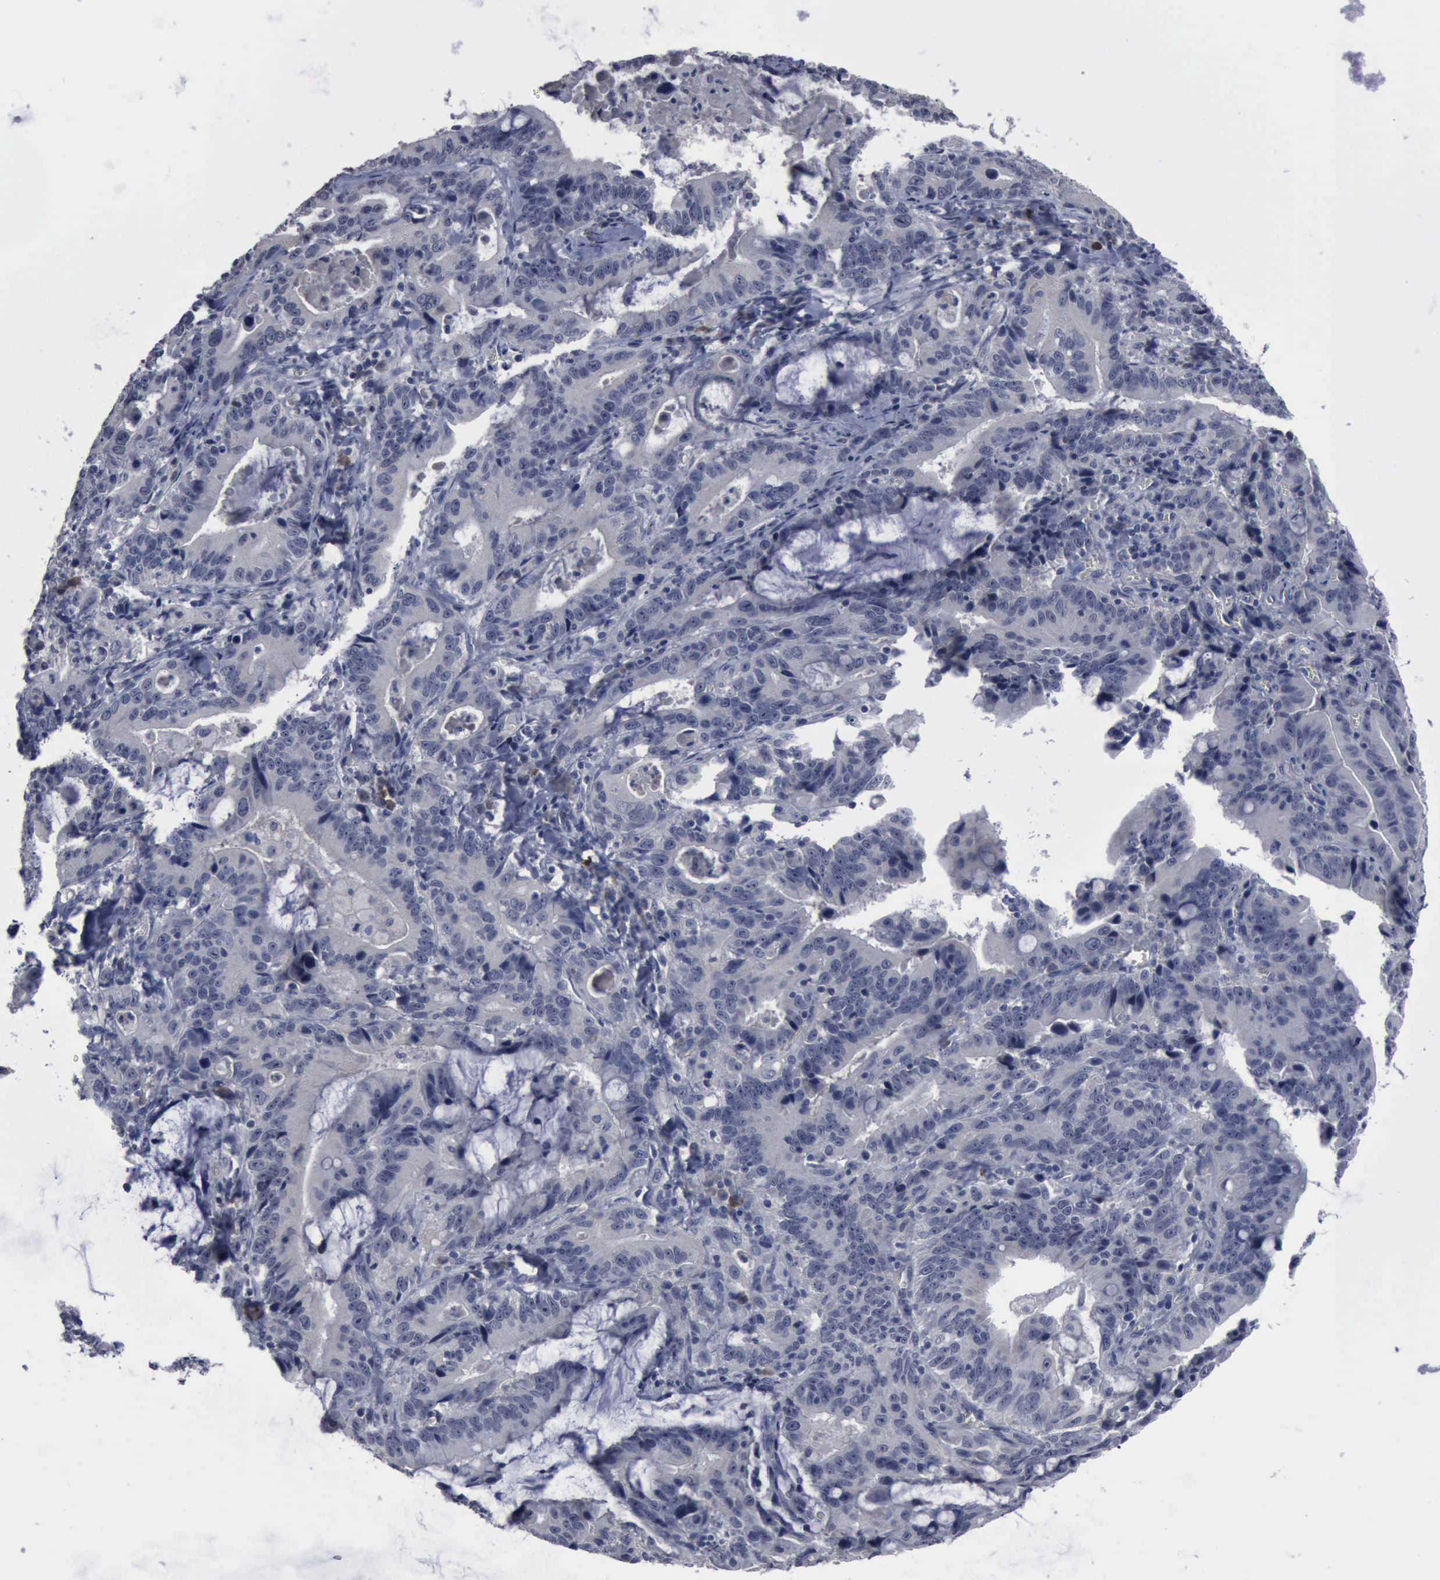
{"staining": {"intensity": "negative", "quantity": "none", "location": "none"}, "tissue": "stomach cancer", "cell_type": "Tumor cells", "image_type": "cancer", "snomed": [{"axis": "morphology", "description": "Adenocarcinoma, NOS"}, {"axis": "topography", "description": "Stomach, upper"}], "caption": "This is a histopathology image of immunohistochemistry staining of stomach cancer (adenocarcinoma), which shows no expression in tumor cells. The staining is performed using DAB (3,3'-diaminobenzidine) brown chromogen with nuclei counter-stained in using hematoxylin.", "gene": "MYO18B", "patient": {"sex": "male", "age": 63}}